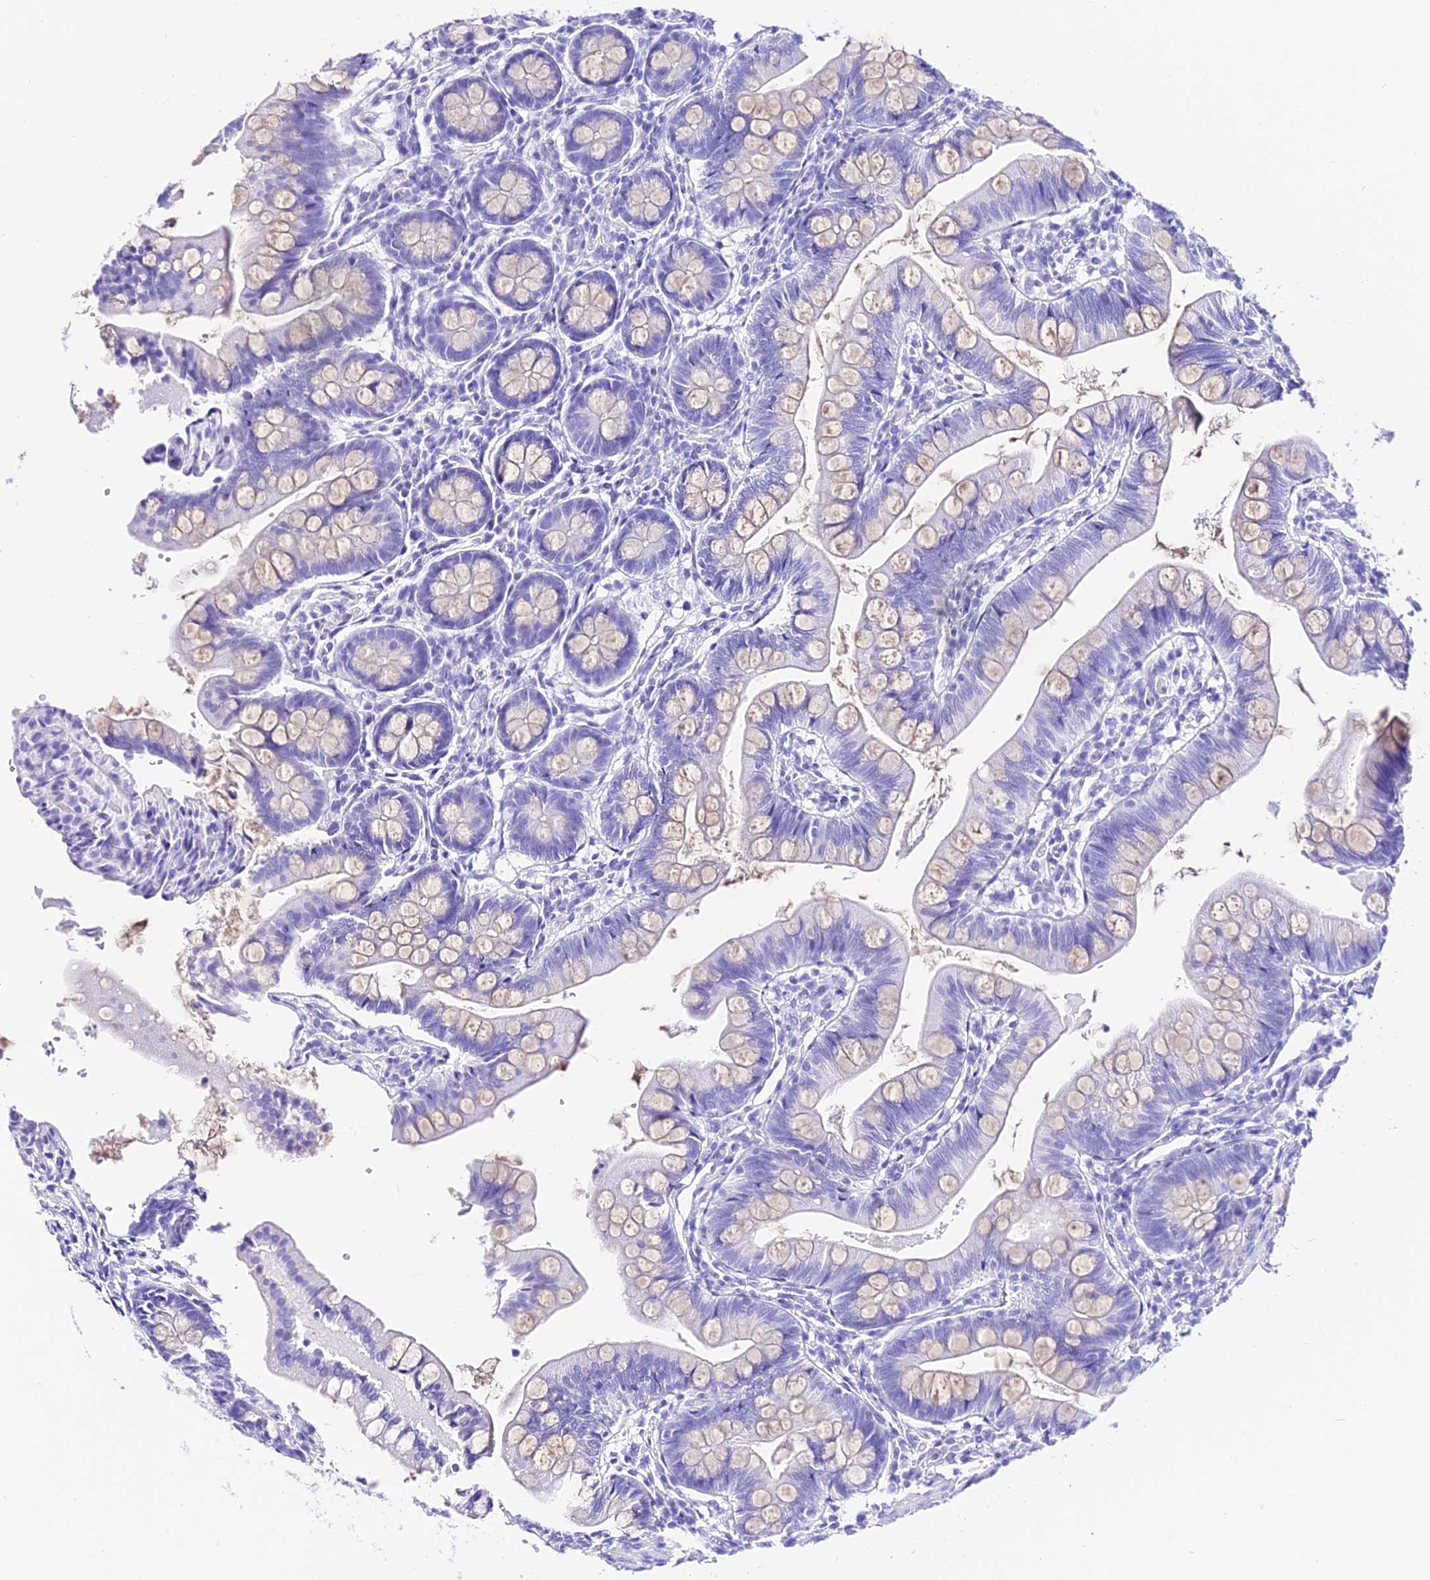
{"staining": {"intensity": "negative", "quantity": "none", "location": "none"}, "tissue": "small intestine", "cell_type": "Glandular cells", "image_type": "normal", "snomed": [{"axis": "morphology", "description": "Normal tissue, NOS"}, {"axis": "topography", "description": "Small intestine"}], "caption": "The photomicrograph shows no significant expression in glandular cells of small intestine.", "gene": "TRMT44", "patient": {"sex": "male", "age": 7}}